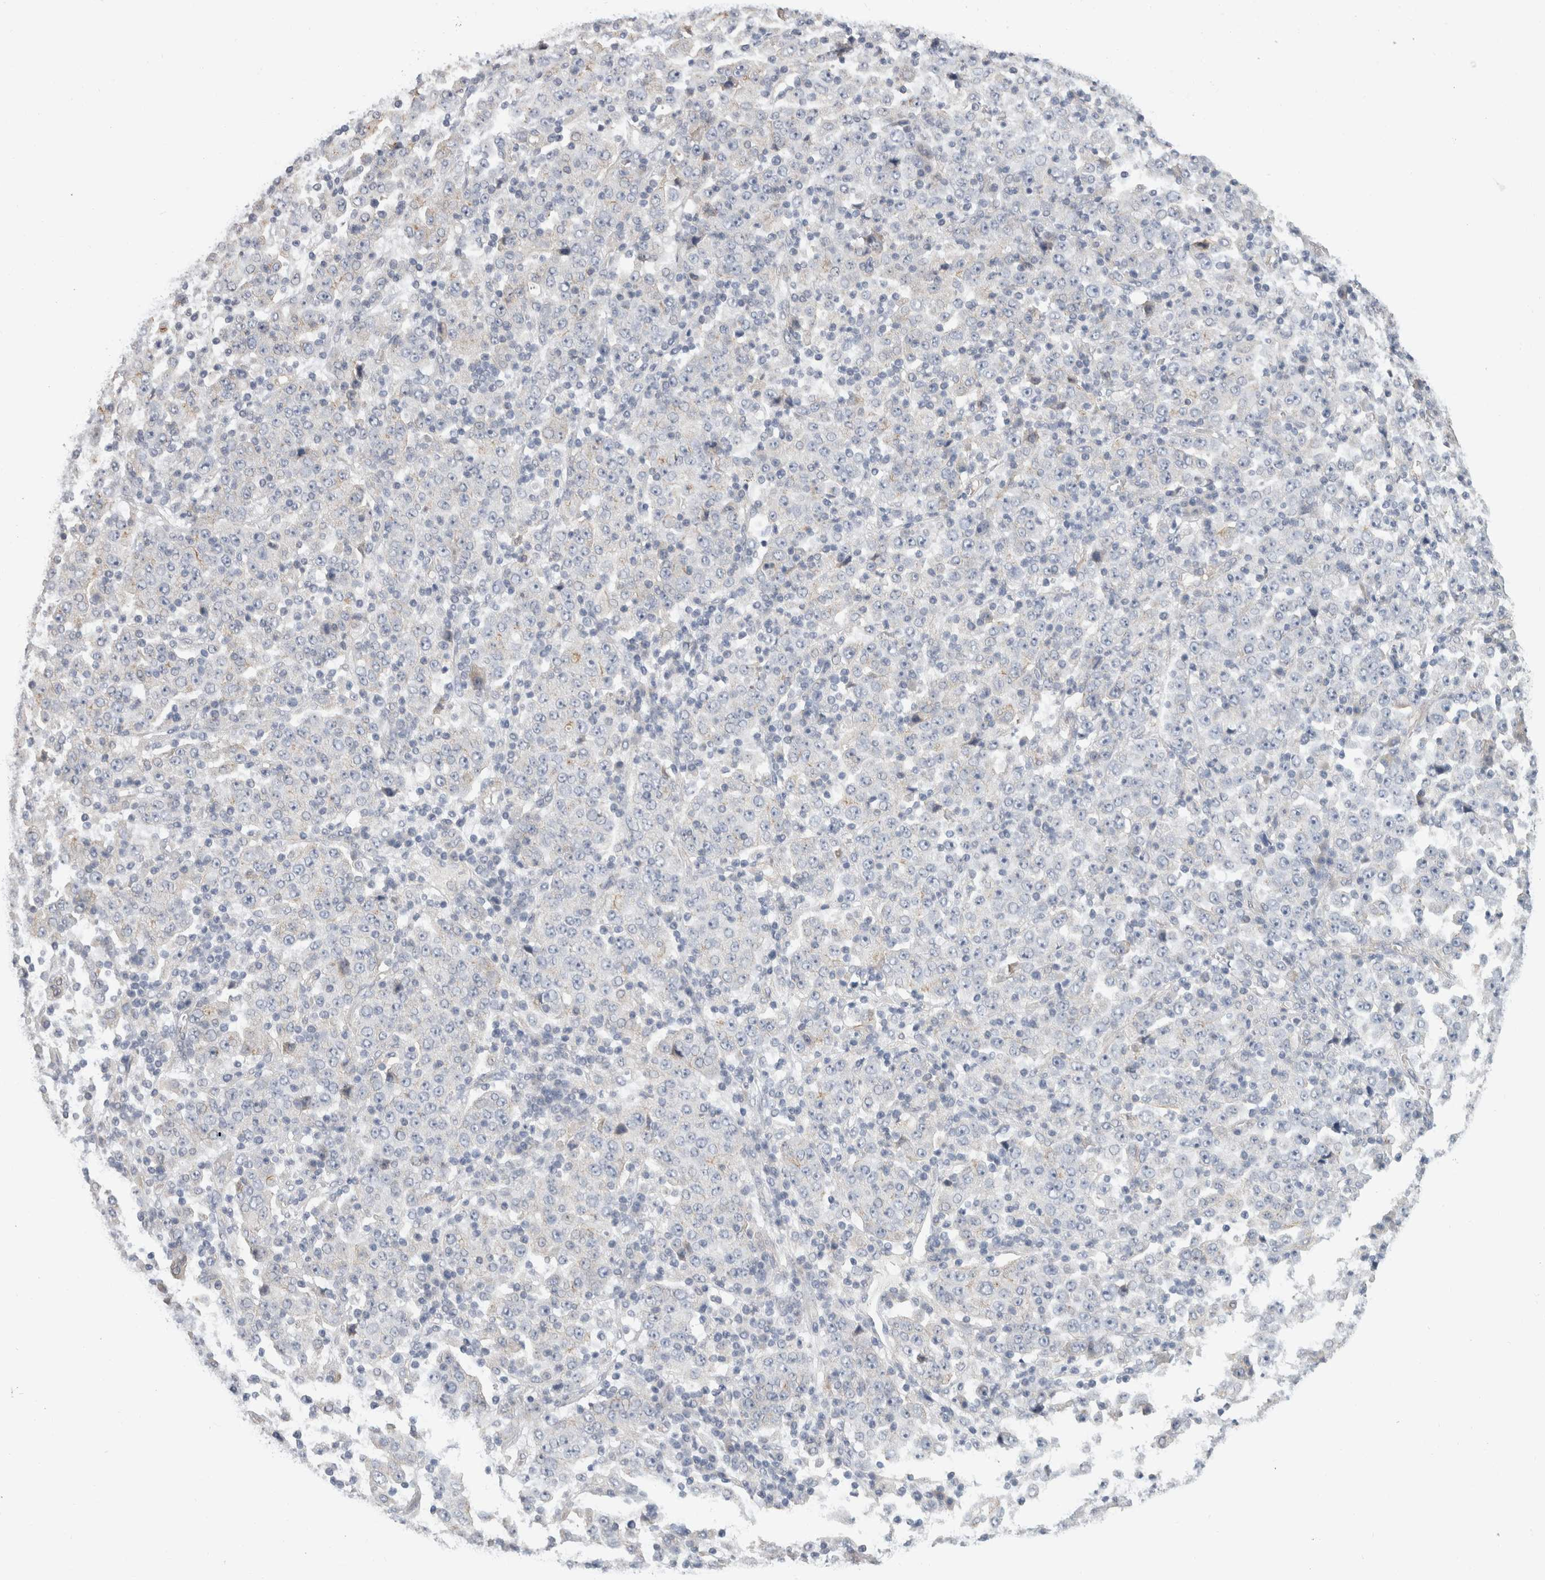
{"staining": {"intensity": "negative", "quantity": "none", "location": "none"}, "tissue": "stomach cancer", "cell_type": "Tumor cells", "image_type": "cancer", "snomed": [{"axis": "morphology", "description": "Normal tissue, NOS"}, {"axis": "morphology", "description": "Adenocarcinoma, NOS"}, {"axis": "topography", "description": "Stomach, upper"}, {"axis": "topography", "description": "Stomach"}], "caption": "There is no significant positivity in tumor cells of stomach cancer.", "gene": "AFP", "patient": {"sex": "male", "age": 59}}